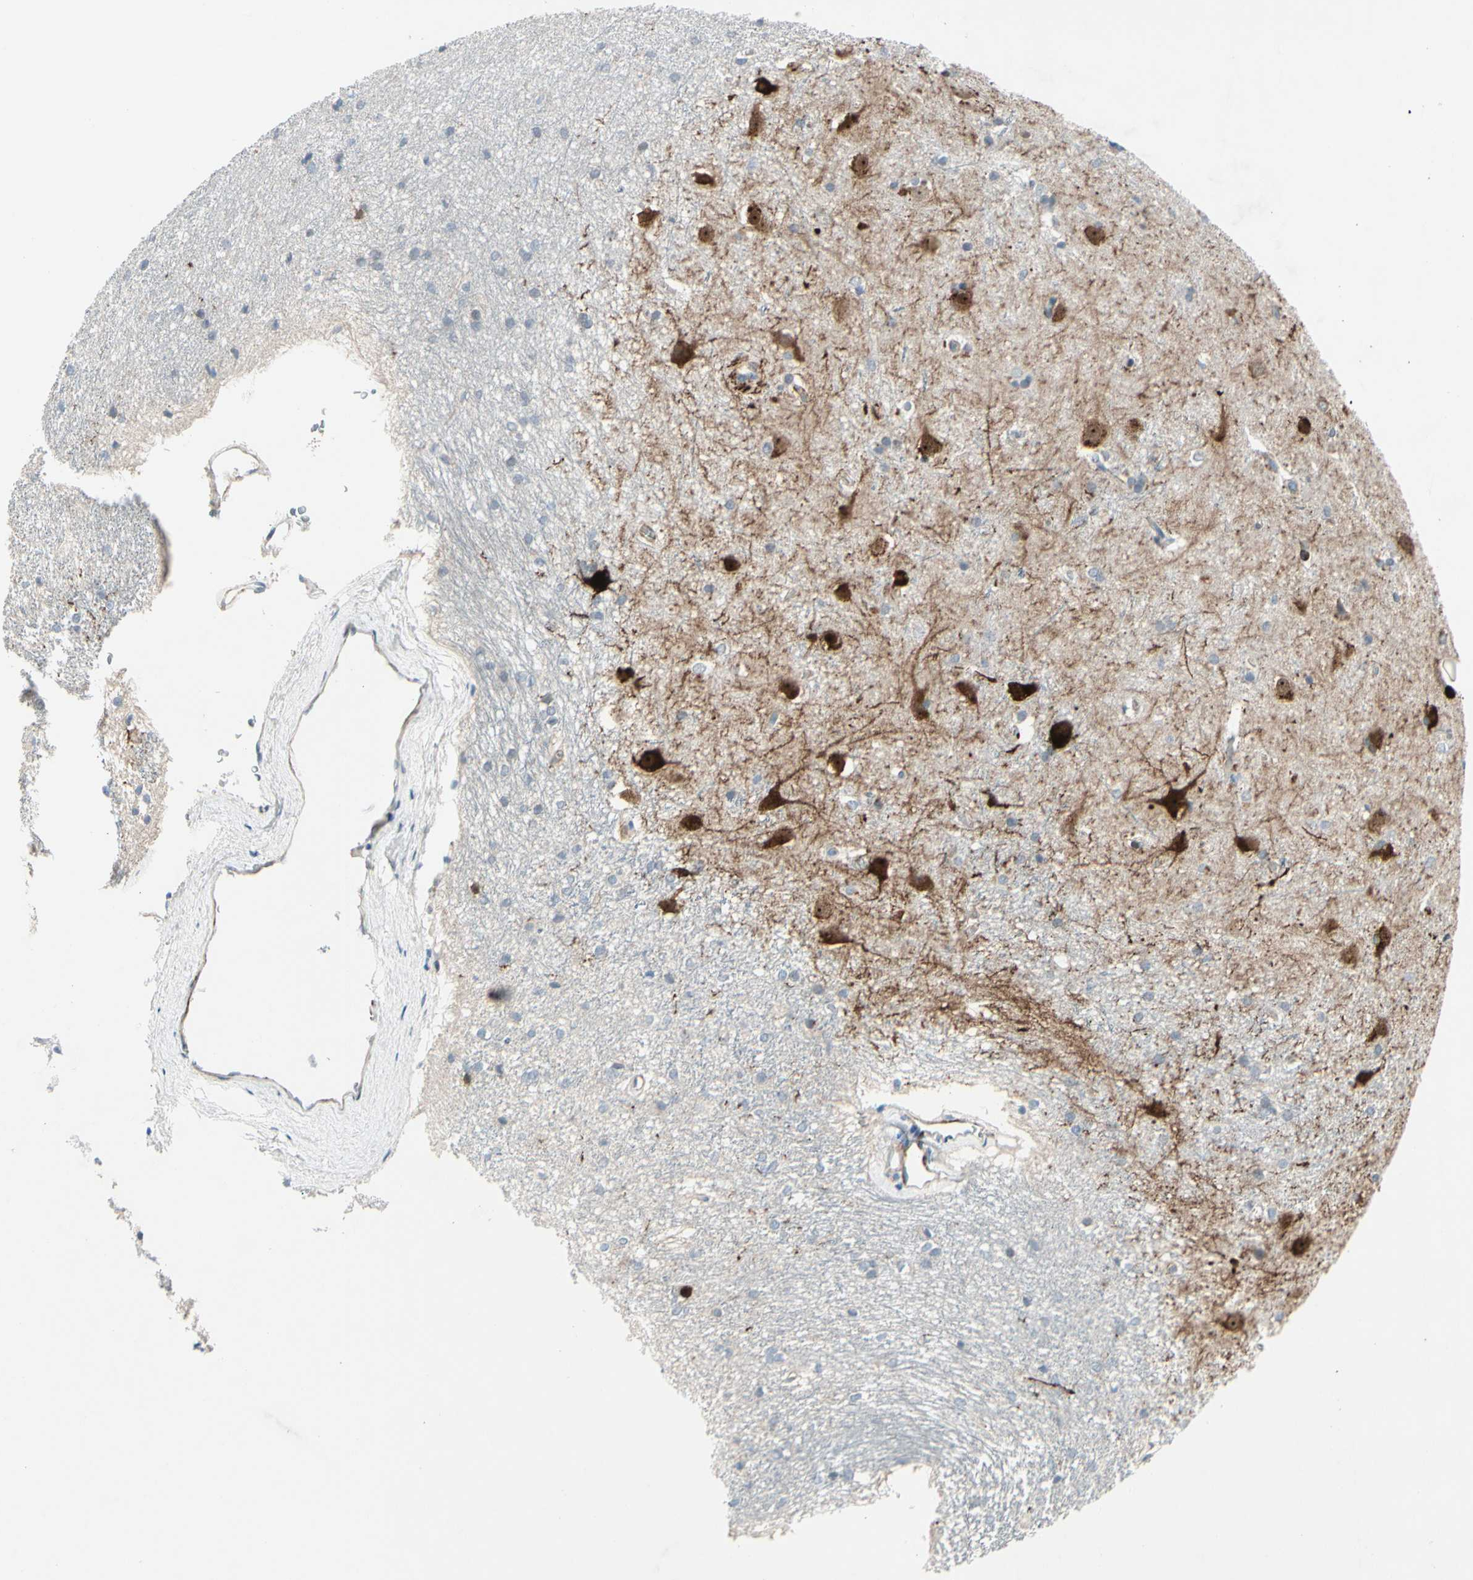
{"staining": {"intensity": "negative", "quantity": "none", "location": "none"}, "tissue": "caudate", "cell_type": "Glial cells", "image_type": "normal", "snomed": [{"axis": "morphology", "description": "Normal tissue, NOS"}, {"axis": "topography", "description": "Lateral ventricle wall"}], "caption": "Protein analysis of normal caudate displays no significant positivity in glial cells.", "gene": "MAP2", "patient": {"sex": "female", "age": 19}}